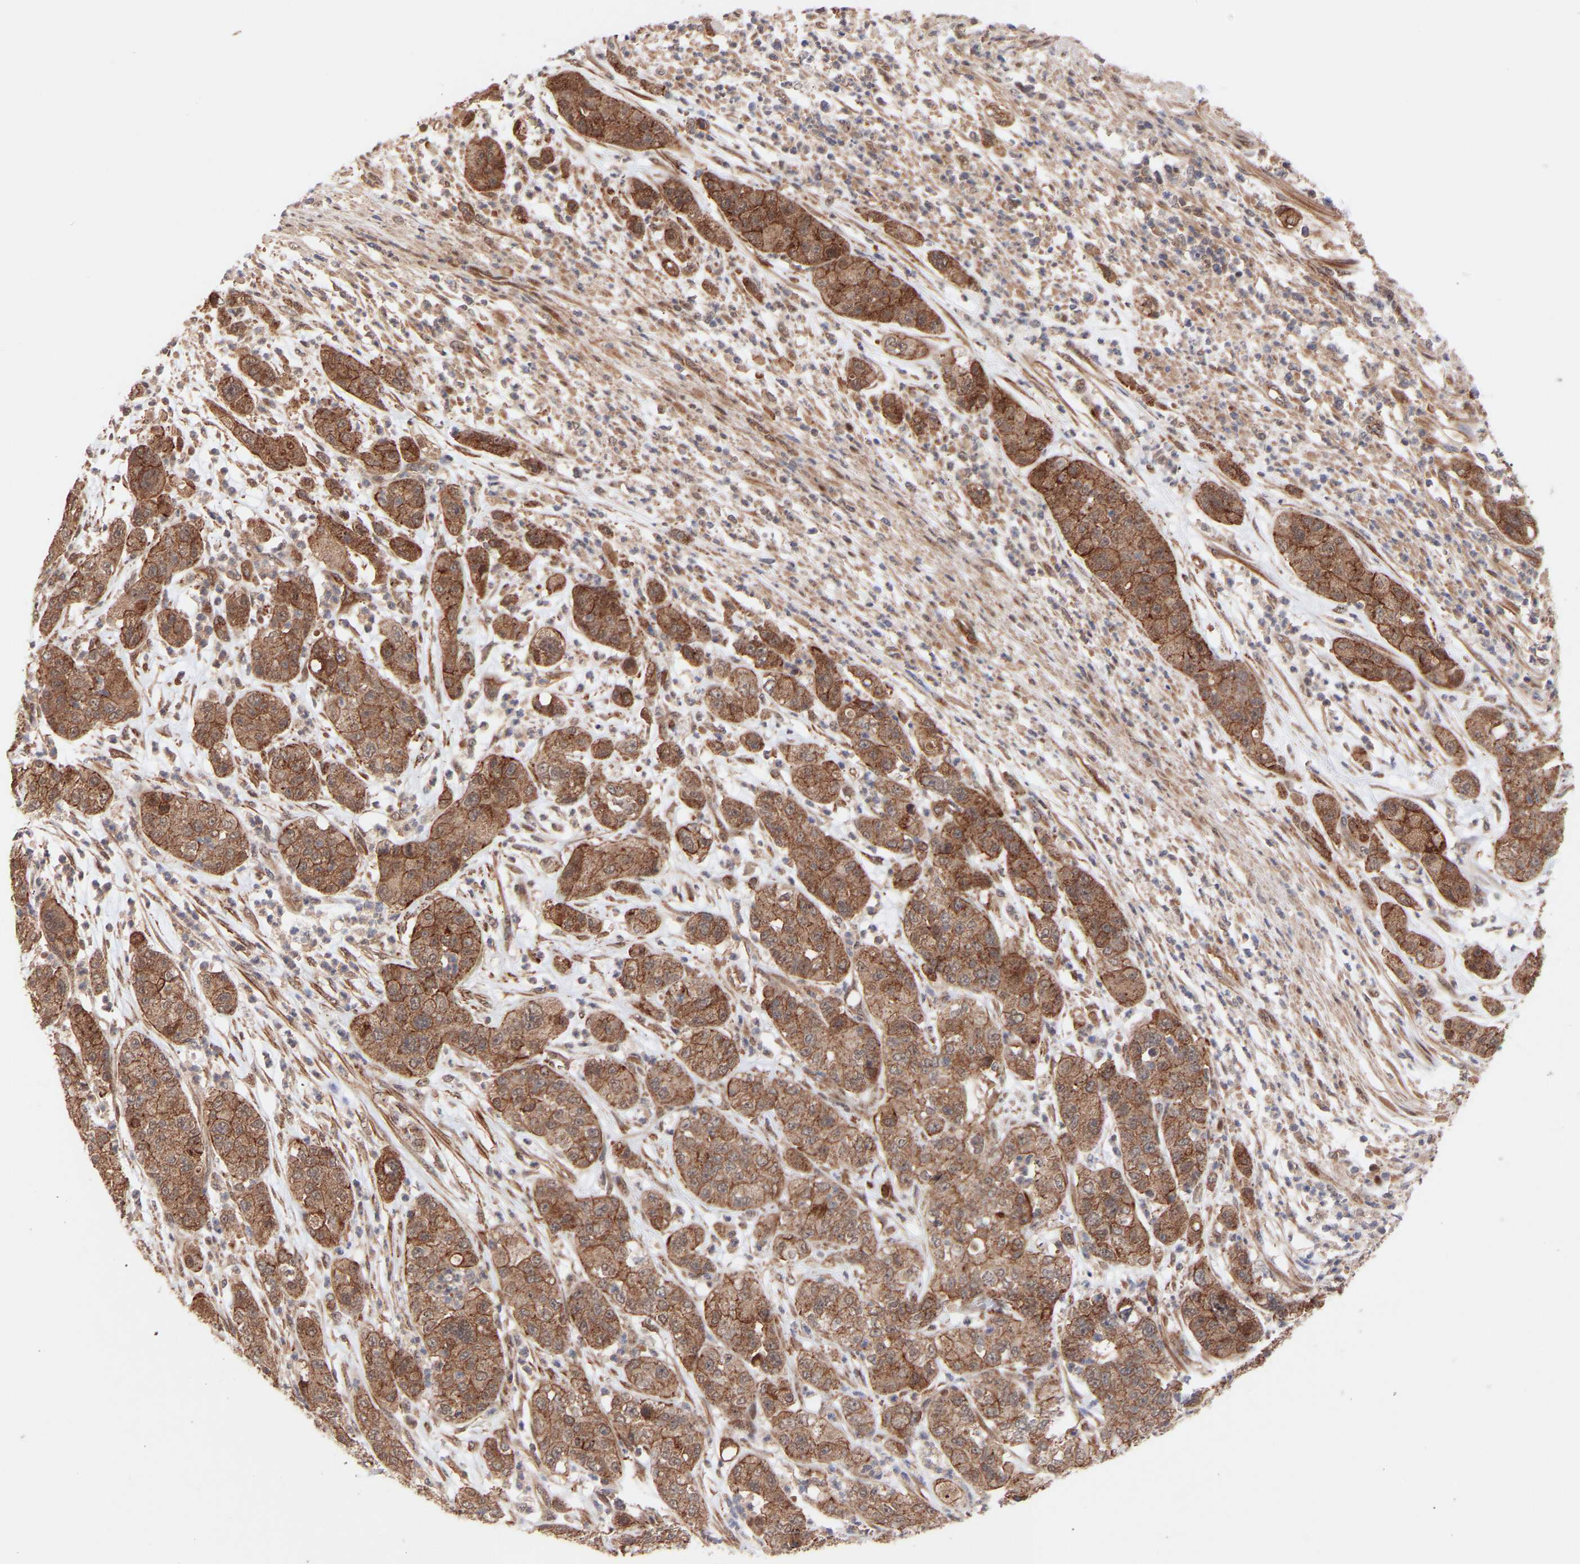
{"staining": {"intensity": "moderate", "quantity": ">75%", "location": "cytoplasmic/membranous"}, "tissue": "pancreatic cancer", "cell_type": "Tumor cells", "image_type": "cancer", "snomed": [{"axis": "morphology", "description": "Adenocarcinoma, NOS"}, {"axis": "topography", "description": "Pancreas"}], "caption": "Moderate cytoplasmic/membranous protein positivity is identified in about >75% of tumor cells in pancreatic adenocarcinoma. (DAB IHC with brightfield microscopy, high magnification).", "gene": "PDLIM5", "patient": {"sex": "female", "age": 78}}